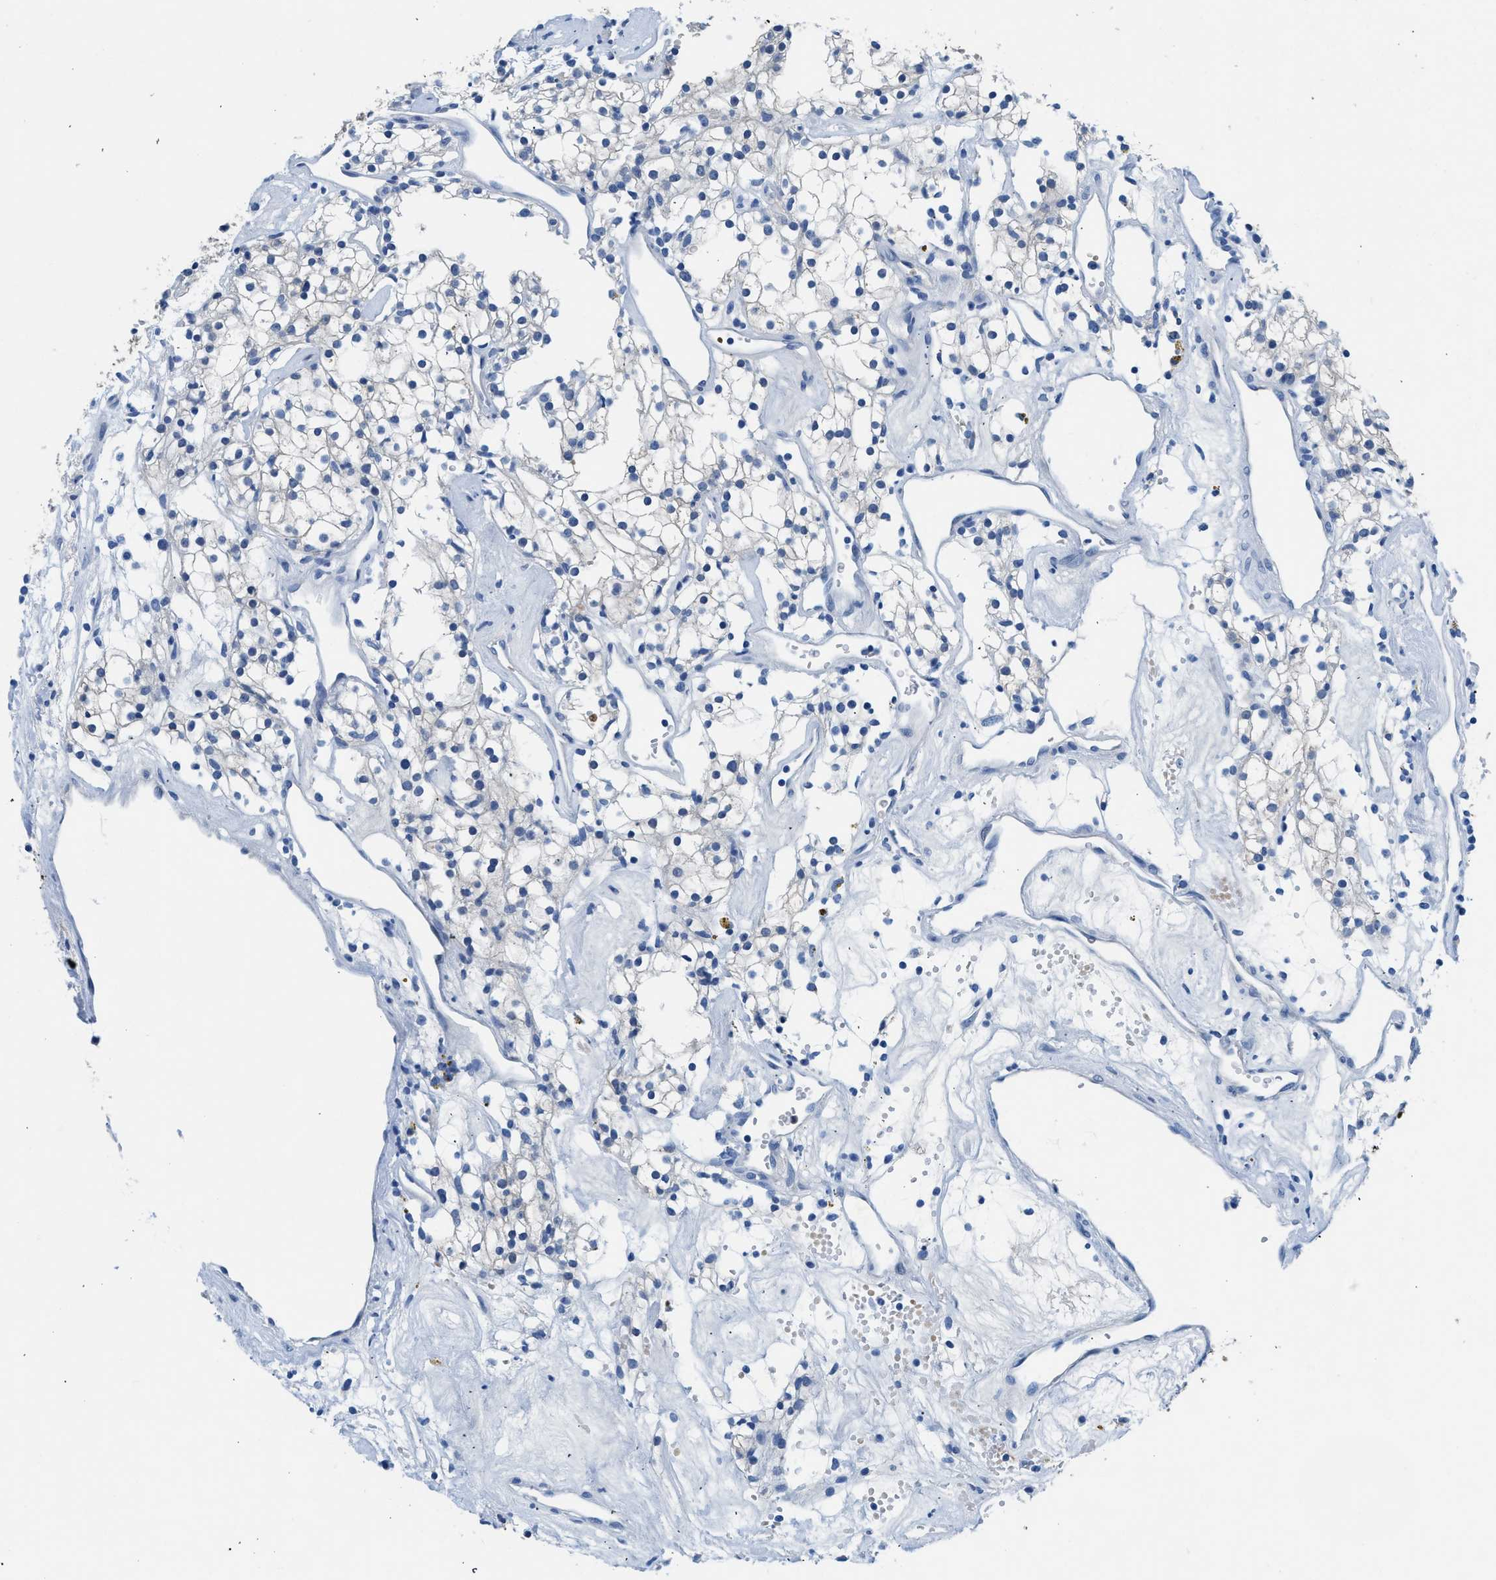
{"staining": {"intensity": "negative", "quantity": "none", "location": "none"}, "tissue": "renal cancer", "cell_type": "Tumor cells", "image_type": "cancer", "snomed": [{"axis": "morphology", "description": "Adenocarcinoma, NOS"}, {"axis": "topography", "description": "Kidney"}], "caption": "Immunohistochemistry (IHC) of renal cancer reveals no staining in tumor cells.", "gene": "FADS6", "patient": {"sex": "male", "age": 59}}